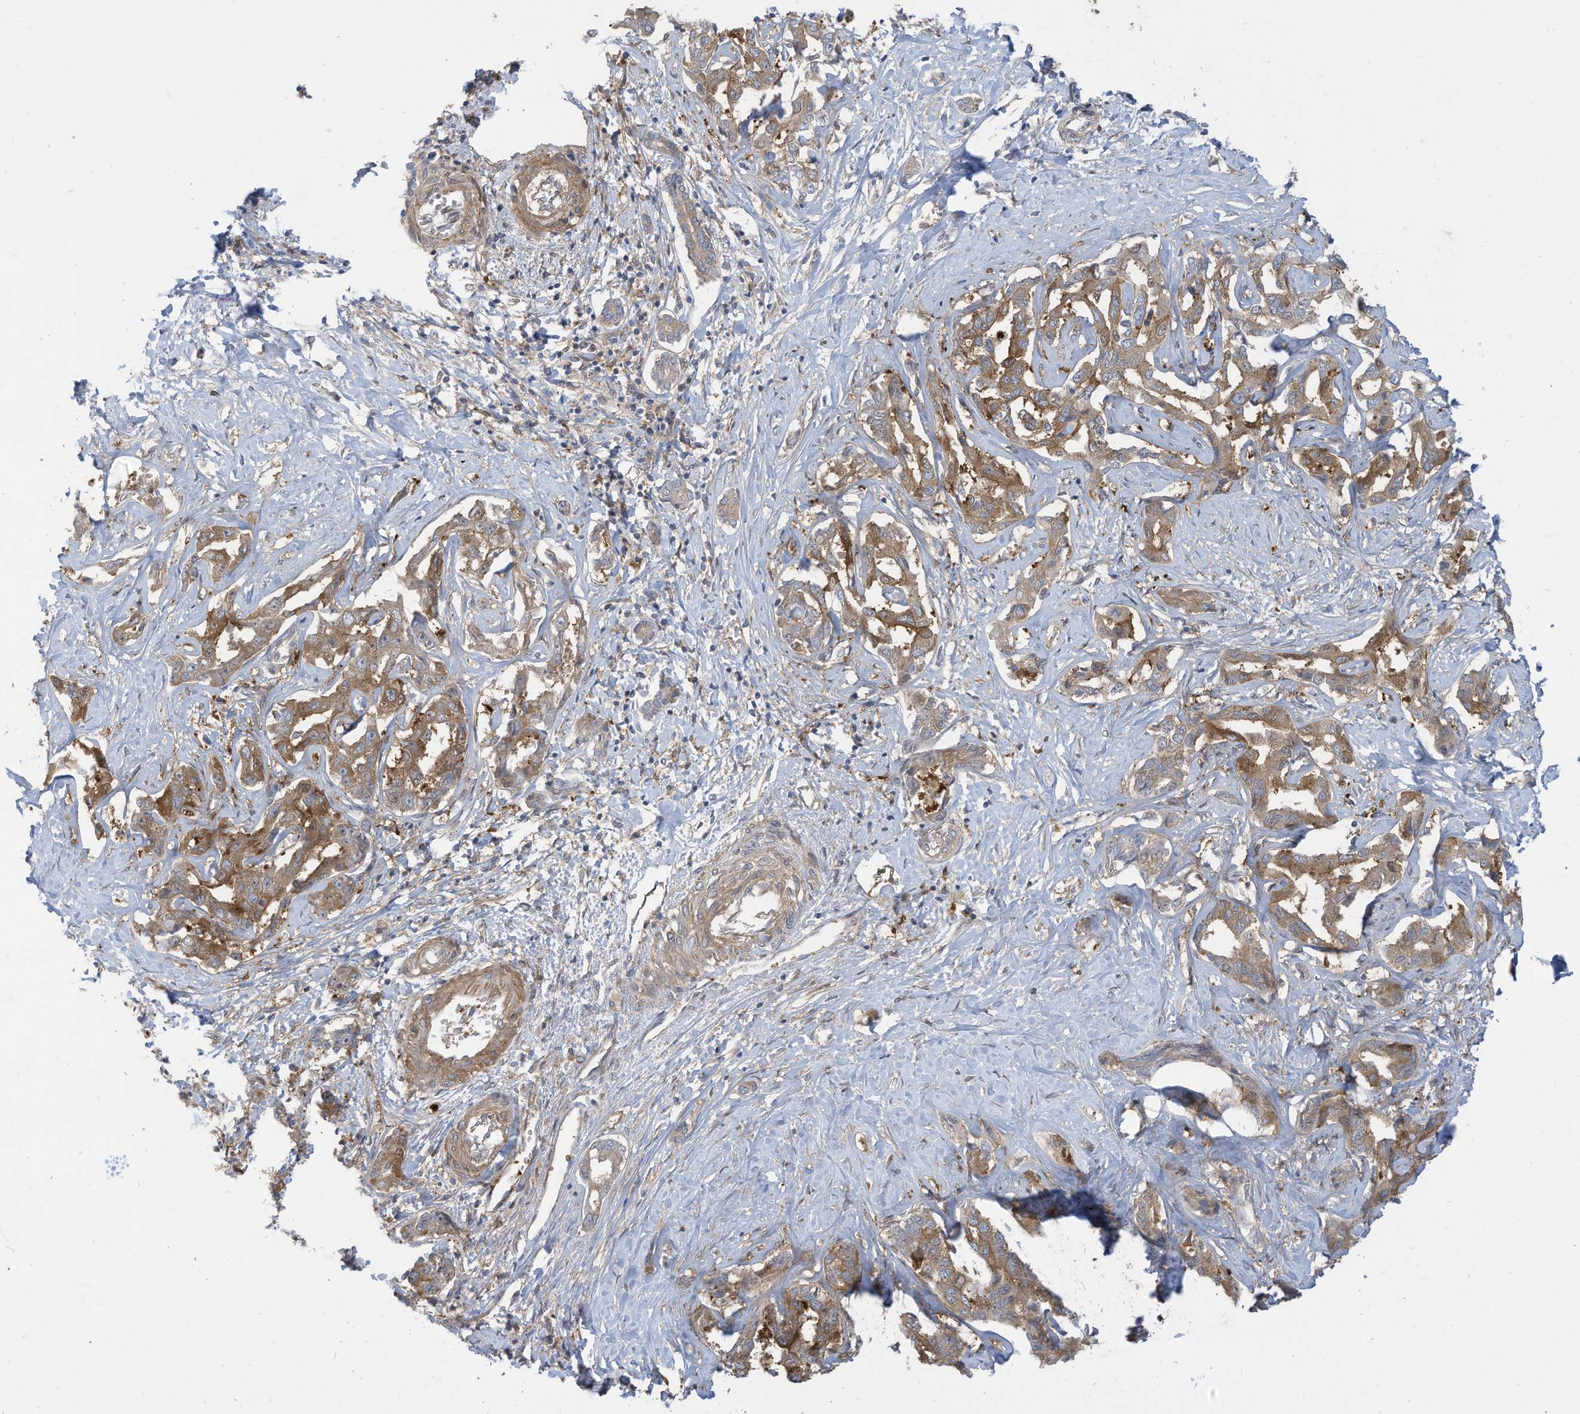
{"staining": {"intensity": "moderate", "quantity": ">75%", "location": "cytoplasmic/membranous"}, "tissue": "liver cancer", "cell_type": "Tumor cells", "image_type": "cancer", "snomed": [{"axis": "morphology", "description": "Cholangiocarcinoma"}, {"axis": "topography", "description": "Liver"}], "caption": "This is a photomicrograph of IHC staining of liver cholangiocarcinoma, which shows moderate expression in the cytoplasmic/membranous of tumor cells.", "gene": "ADI1", "patient": {"sex": "male", "age": 59}}